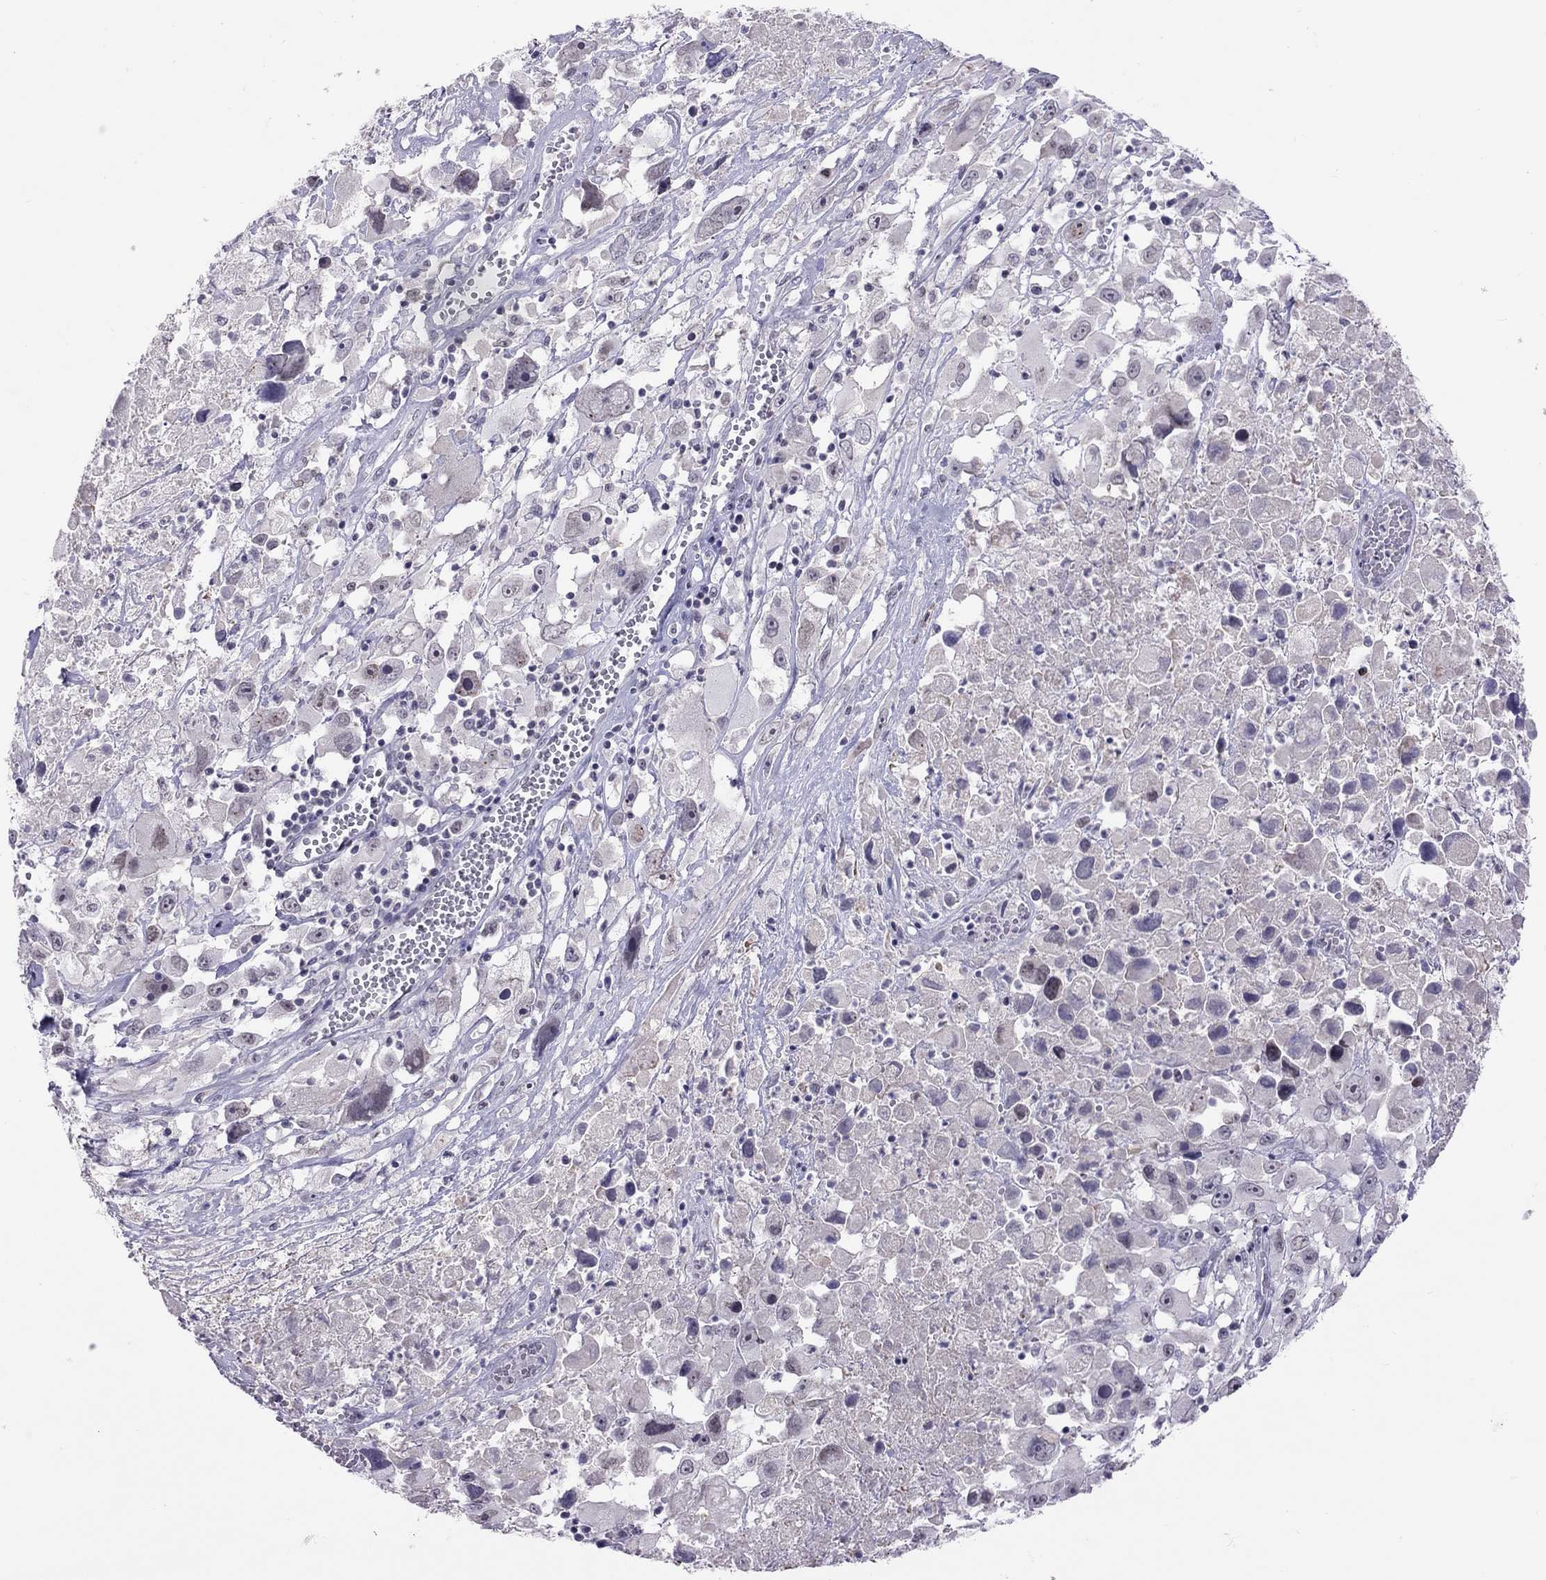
{"staining": {"intensity": "negative", "quantity": "none", "location": "none"}, "tissue": "melanoma", "cell_type": "Tumor cells", "image_type": "cancer", "snomed": [{"axis": "morphology", "description": "Malignant melanoma, Metastatic site"}, {"axis": "topography", "description": "Soft tissue"}], "caption": "The photomicrograph demonstrates no staining of tumor cells in melanoma.", "gene": "JHY", "patient": {"sex": "male", "age": 50}}